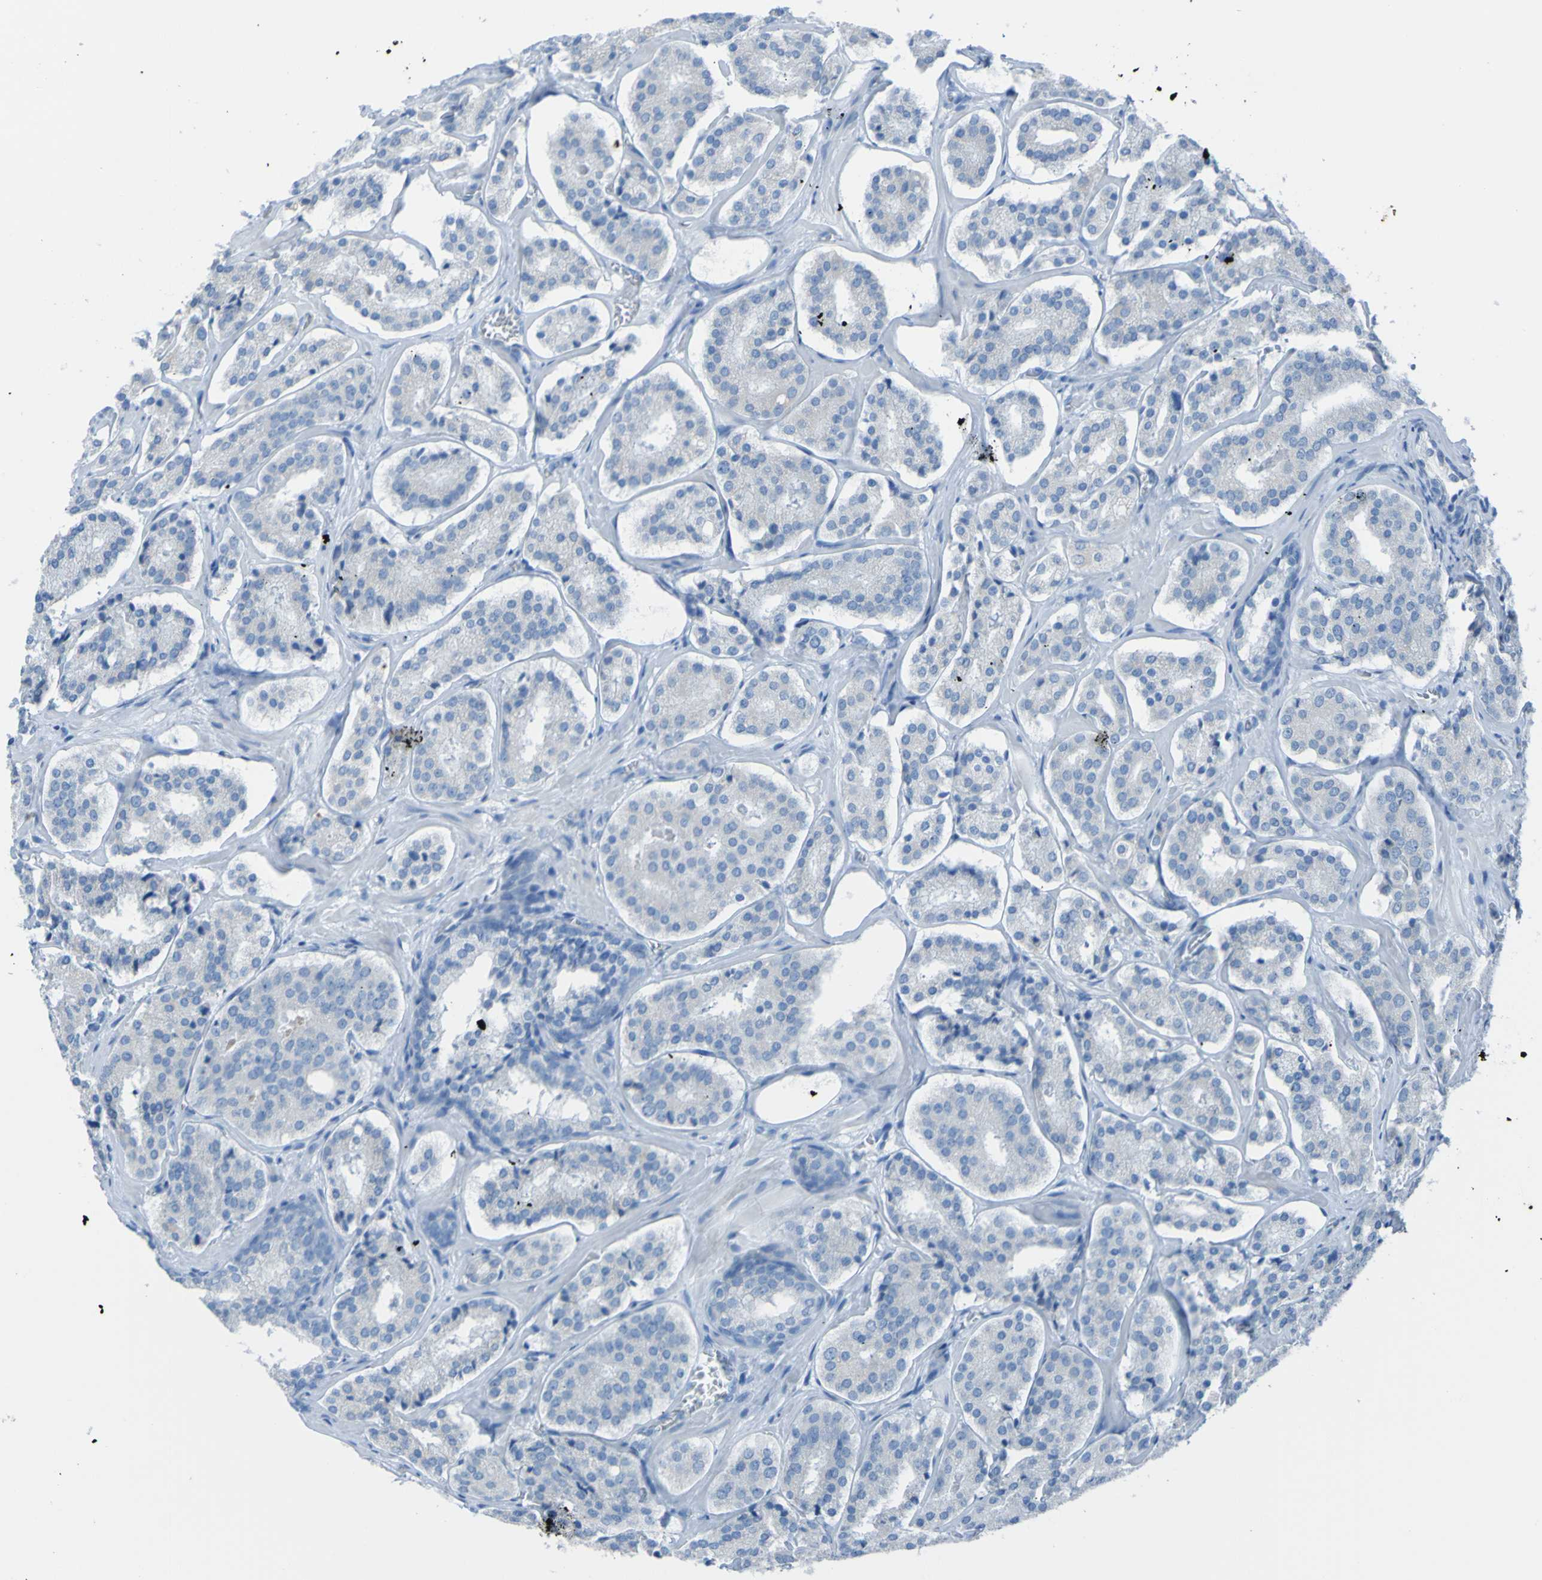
{"staining": {"intensity": "negative", "quantity": "none", "location": "none"}, "tissue": "prostate cancer", "cell_type": "Tumor cells", "image_type": "cancer", "snomed": [{"axis": "morphology", "description": "Adenocarcinoma, High grade"}, {"axis": "topography", "description": "Prostate"}], "caption": "Immunohistochemistry (IHC) of prostate cancer (adenocarcinoma (high-grade)) reveals no expression in tumor cells.", "gene": "ACMSD", "patient": {"sex": "male", "age": 60}}